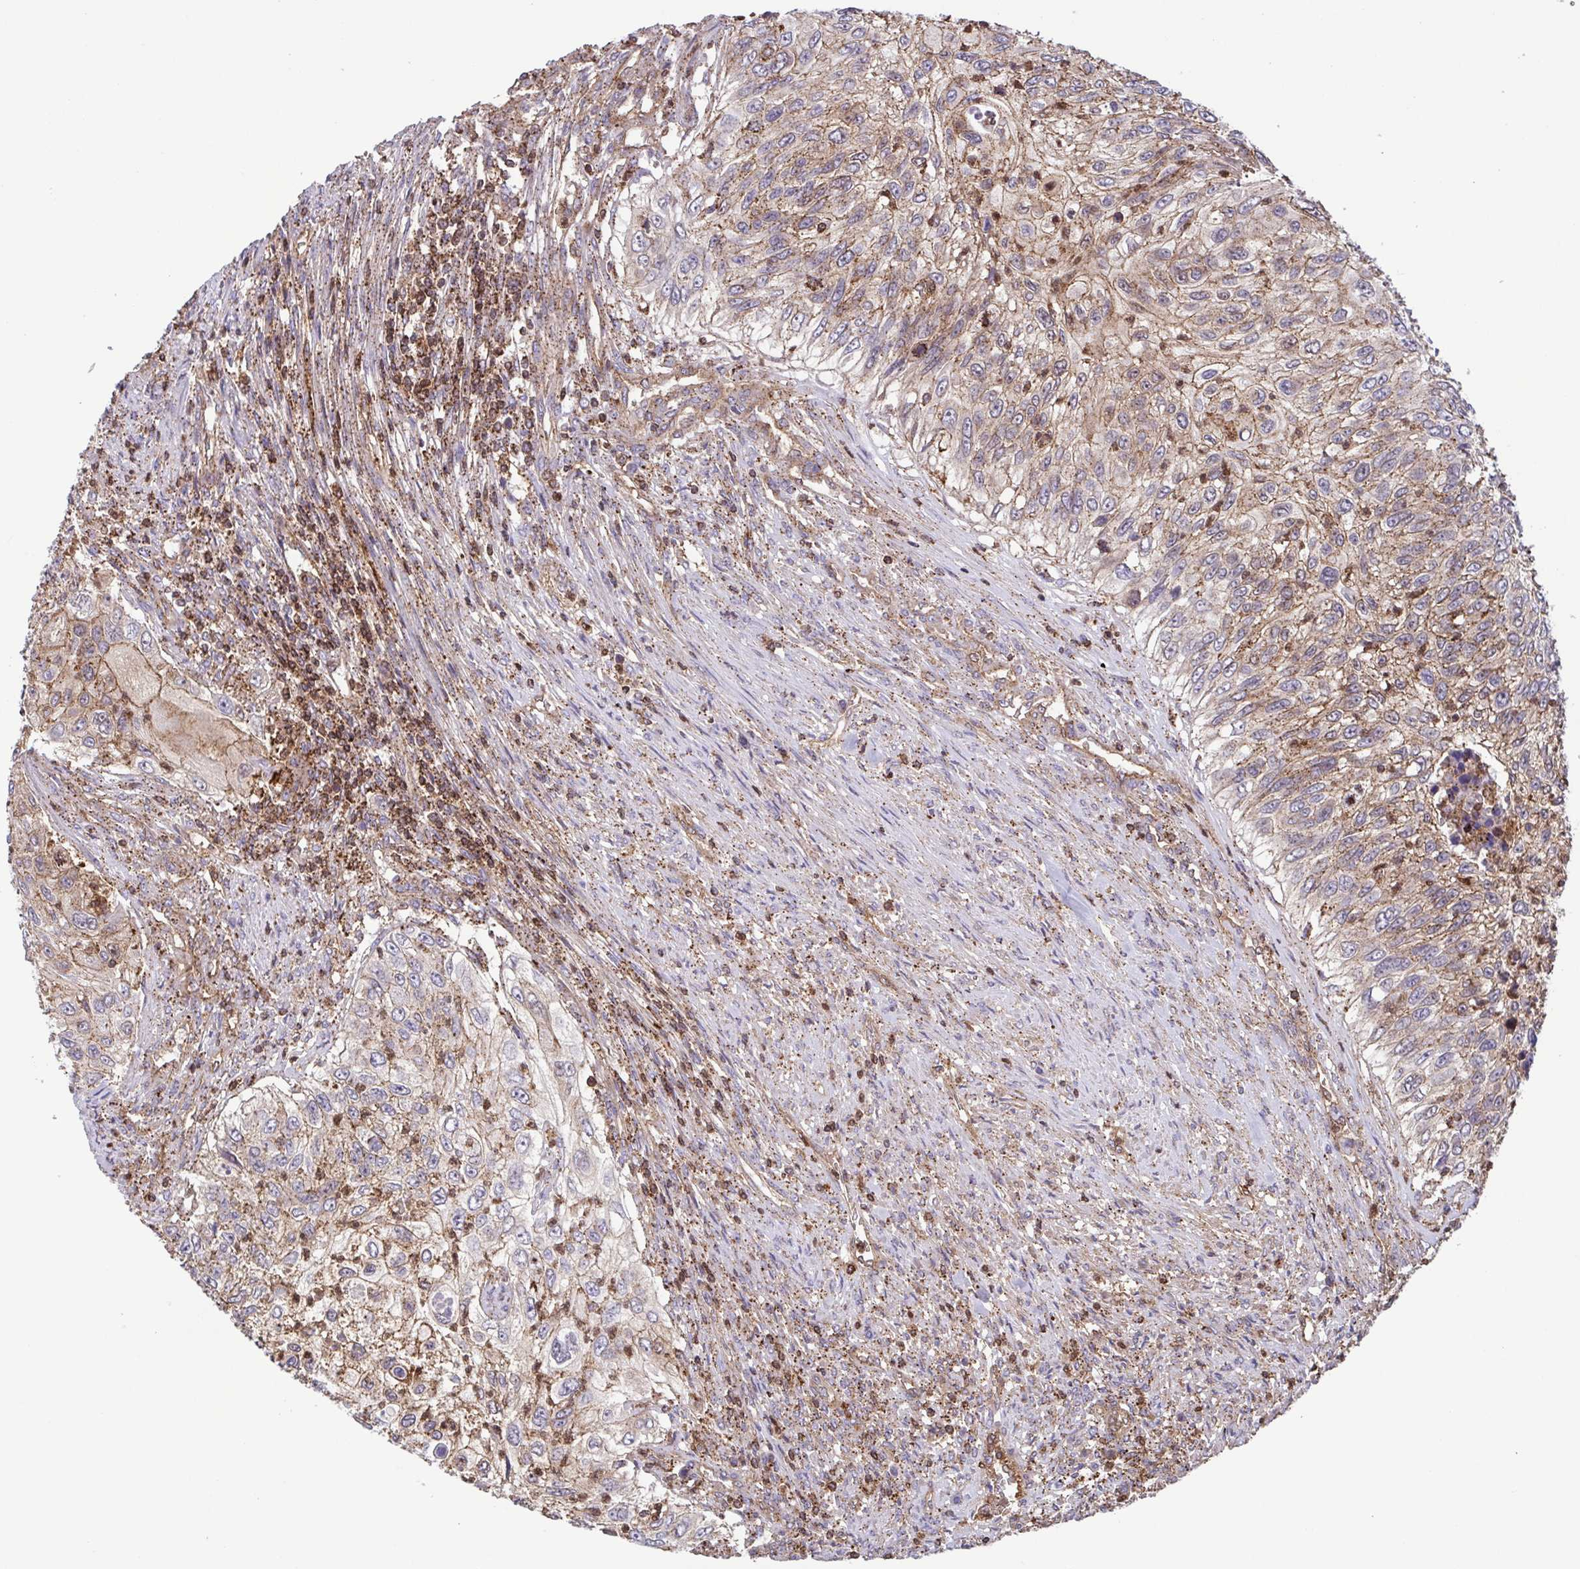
{"staining": {"intensity": "moderate", "quantity": ">75%", "location": "cytoplasmic/membranous"}, "tissue": "urothelial cancer", "cell_type": "Tumor cells", "image_type": "cancer", "snomed": [{"axis": "morphology", "description": "Urothelial carcinoma, High grade"}, {"axis": "topography", "description": "Urinary bladder"}], "caption": "Protein staining by immunohistochemistry reveals moderate cytoplasmic/membranous expression in approximately >75% of tumor cells in urothelial cancer.", "gene": "CHMP1B", "patient": {"sex": "female", "age": 60}}